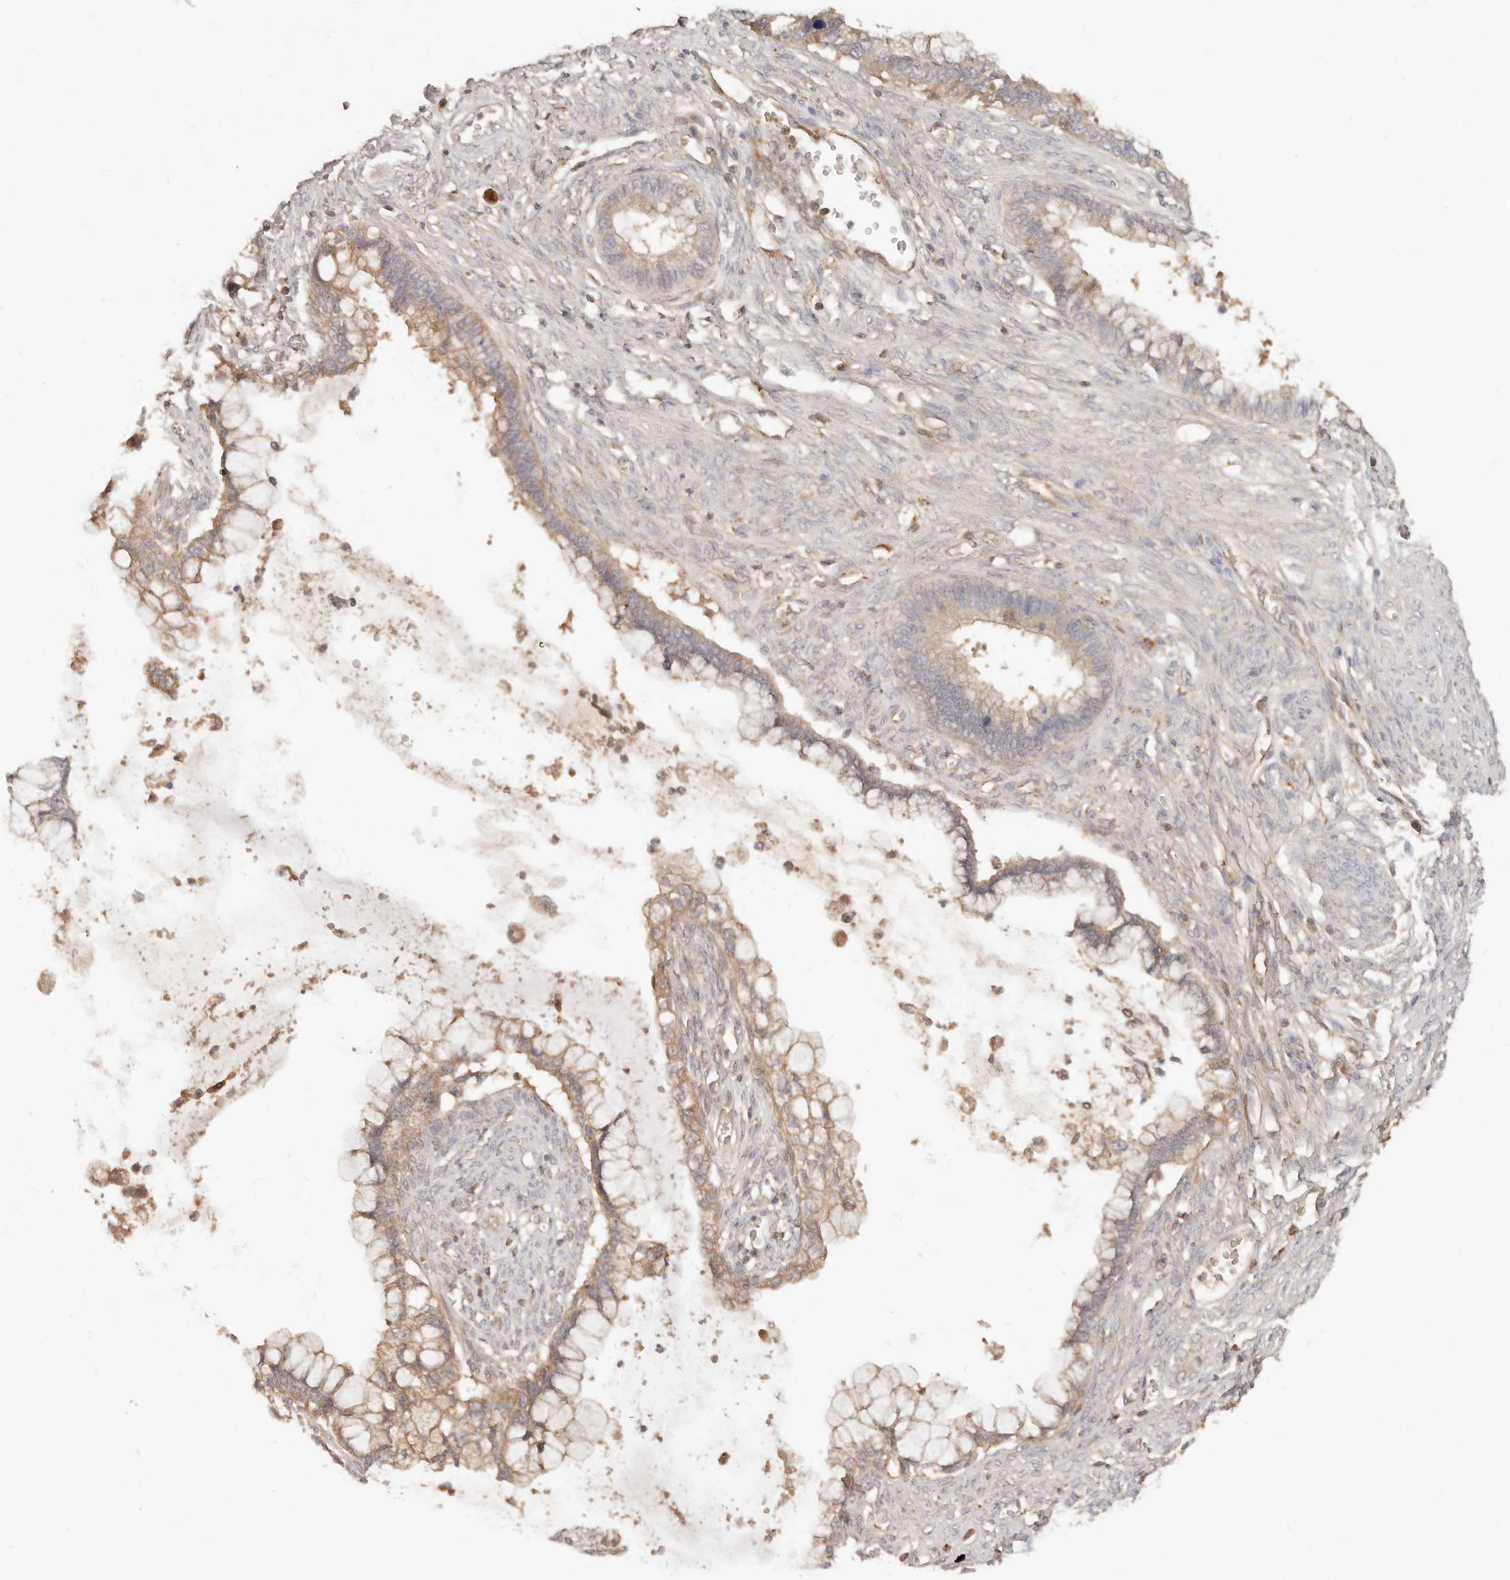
{"staining": {"intensity": "moderate", "quantity": "25%-75%", "location": "cytoplasmic/membranous"}, "tissue": "cervical cancer", "cell_type": "Tumor cells", "image_type": "cancer", "snomed": [{"axis": "morphology", "description": "Adenocarcinoma, NOS"}, {"axis": "topography", "description": "Cervix"}], "caption": "Brown immunohistochemical staining in human cervical cancer (adenocarcinoma) shows moderate cytoplasmic/membranous staining in about 25%-75% of tumor cells.", "gene": "NECAP2", "patient": {"sex": "female", "age": 44}}